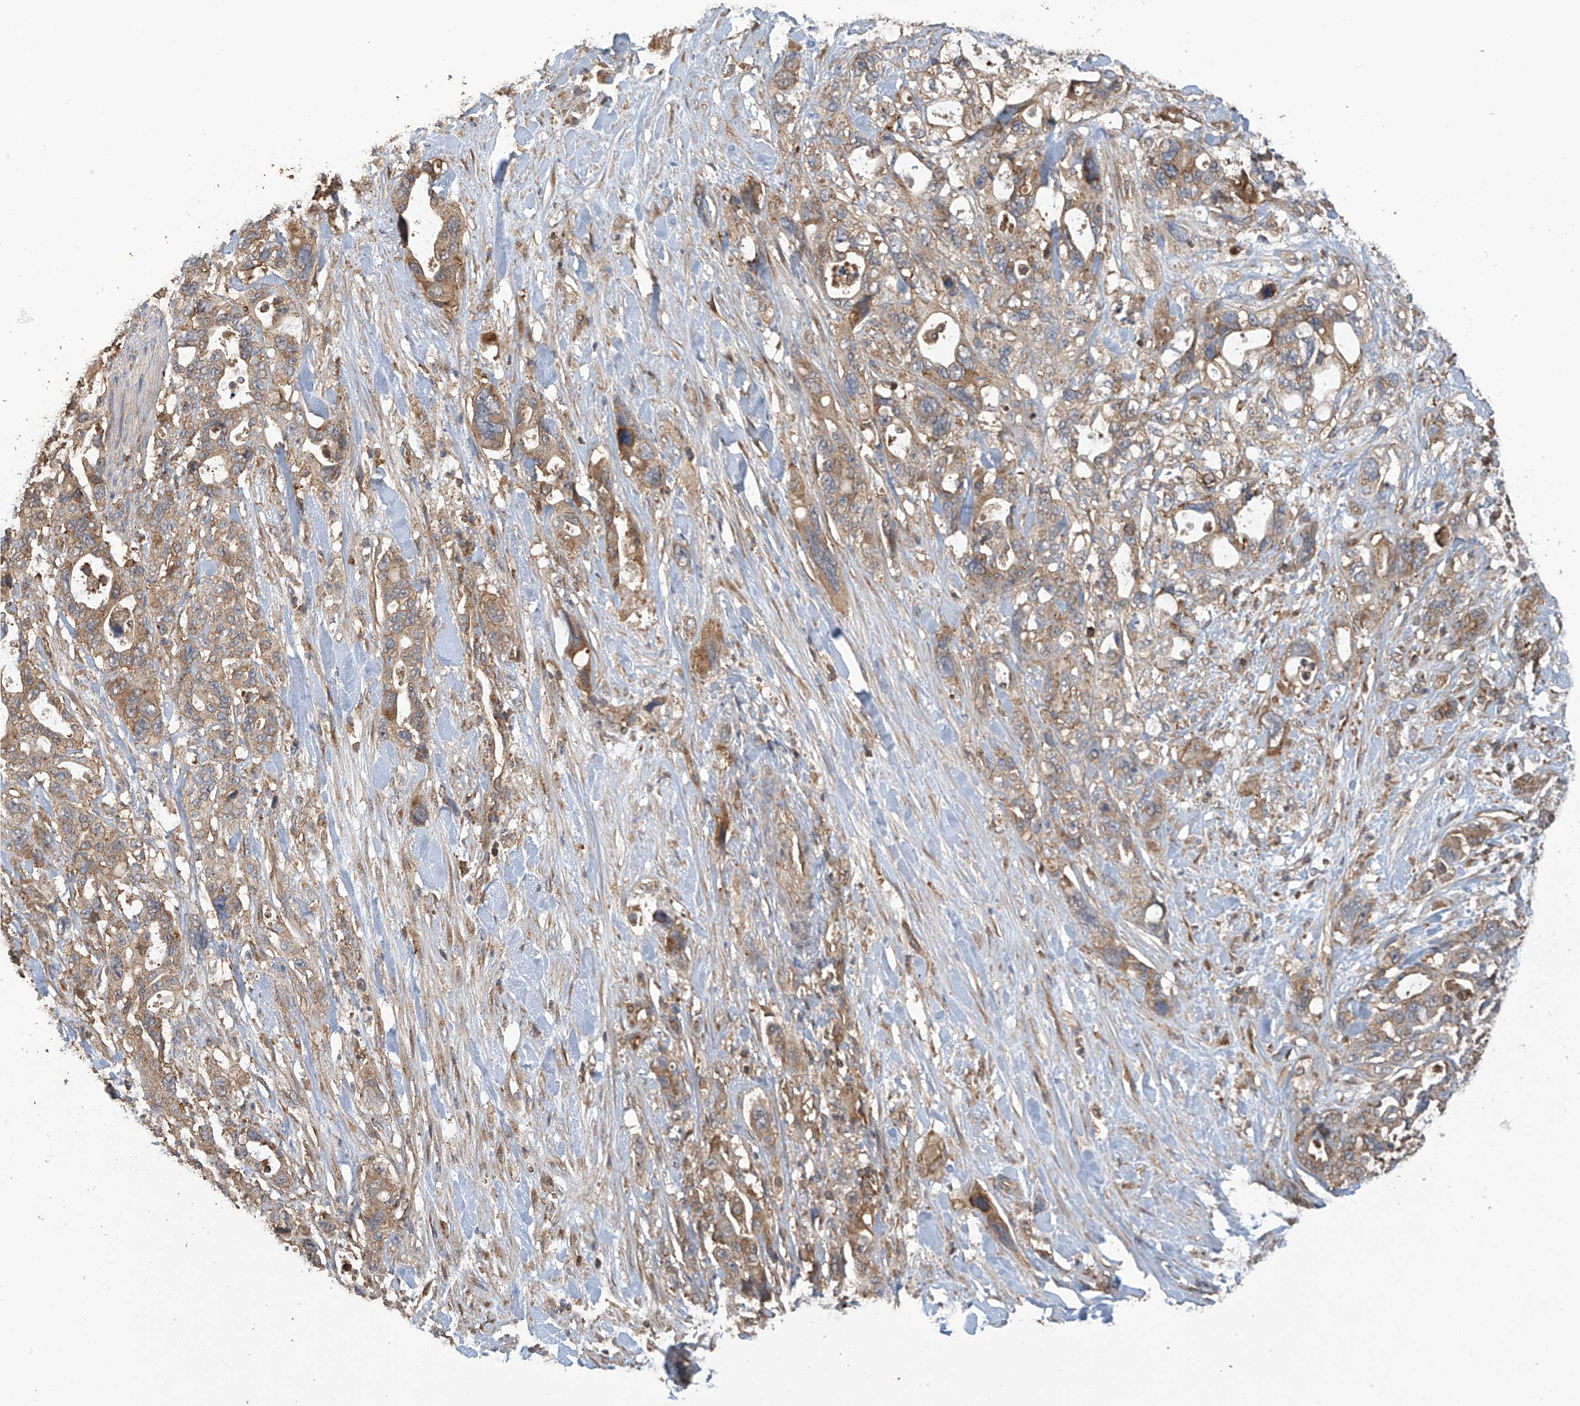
{"staining": {"intensity": "moderate", "quantity": ">75%", "location": "cytoplasmic/membranous"}, "tissue": "pancreatic cancer", "cell_type": "Tumor cells", "image_type": "cancer", "snomed": [{"axis": "morphology", "description": "Adenocarcinoma, NOS"}, {"axis": "topography", "description": "Pancreas"}], "caption": "Moderate cytoplasmic/membranous expression for a protein is seen in approximately >75% of tumor cells of adenocarcinoma (pancreatic) using immunohistochemistry (IHC).", "gene": "COX10", "patient": {"sex": "male", "age": 46}}